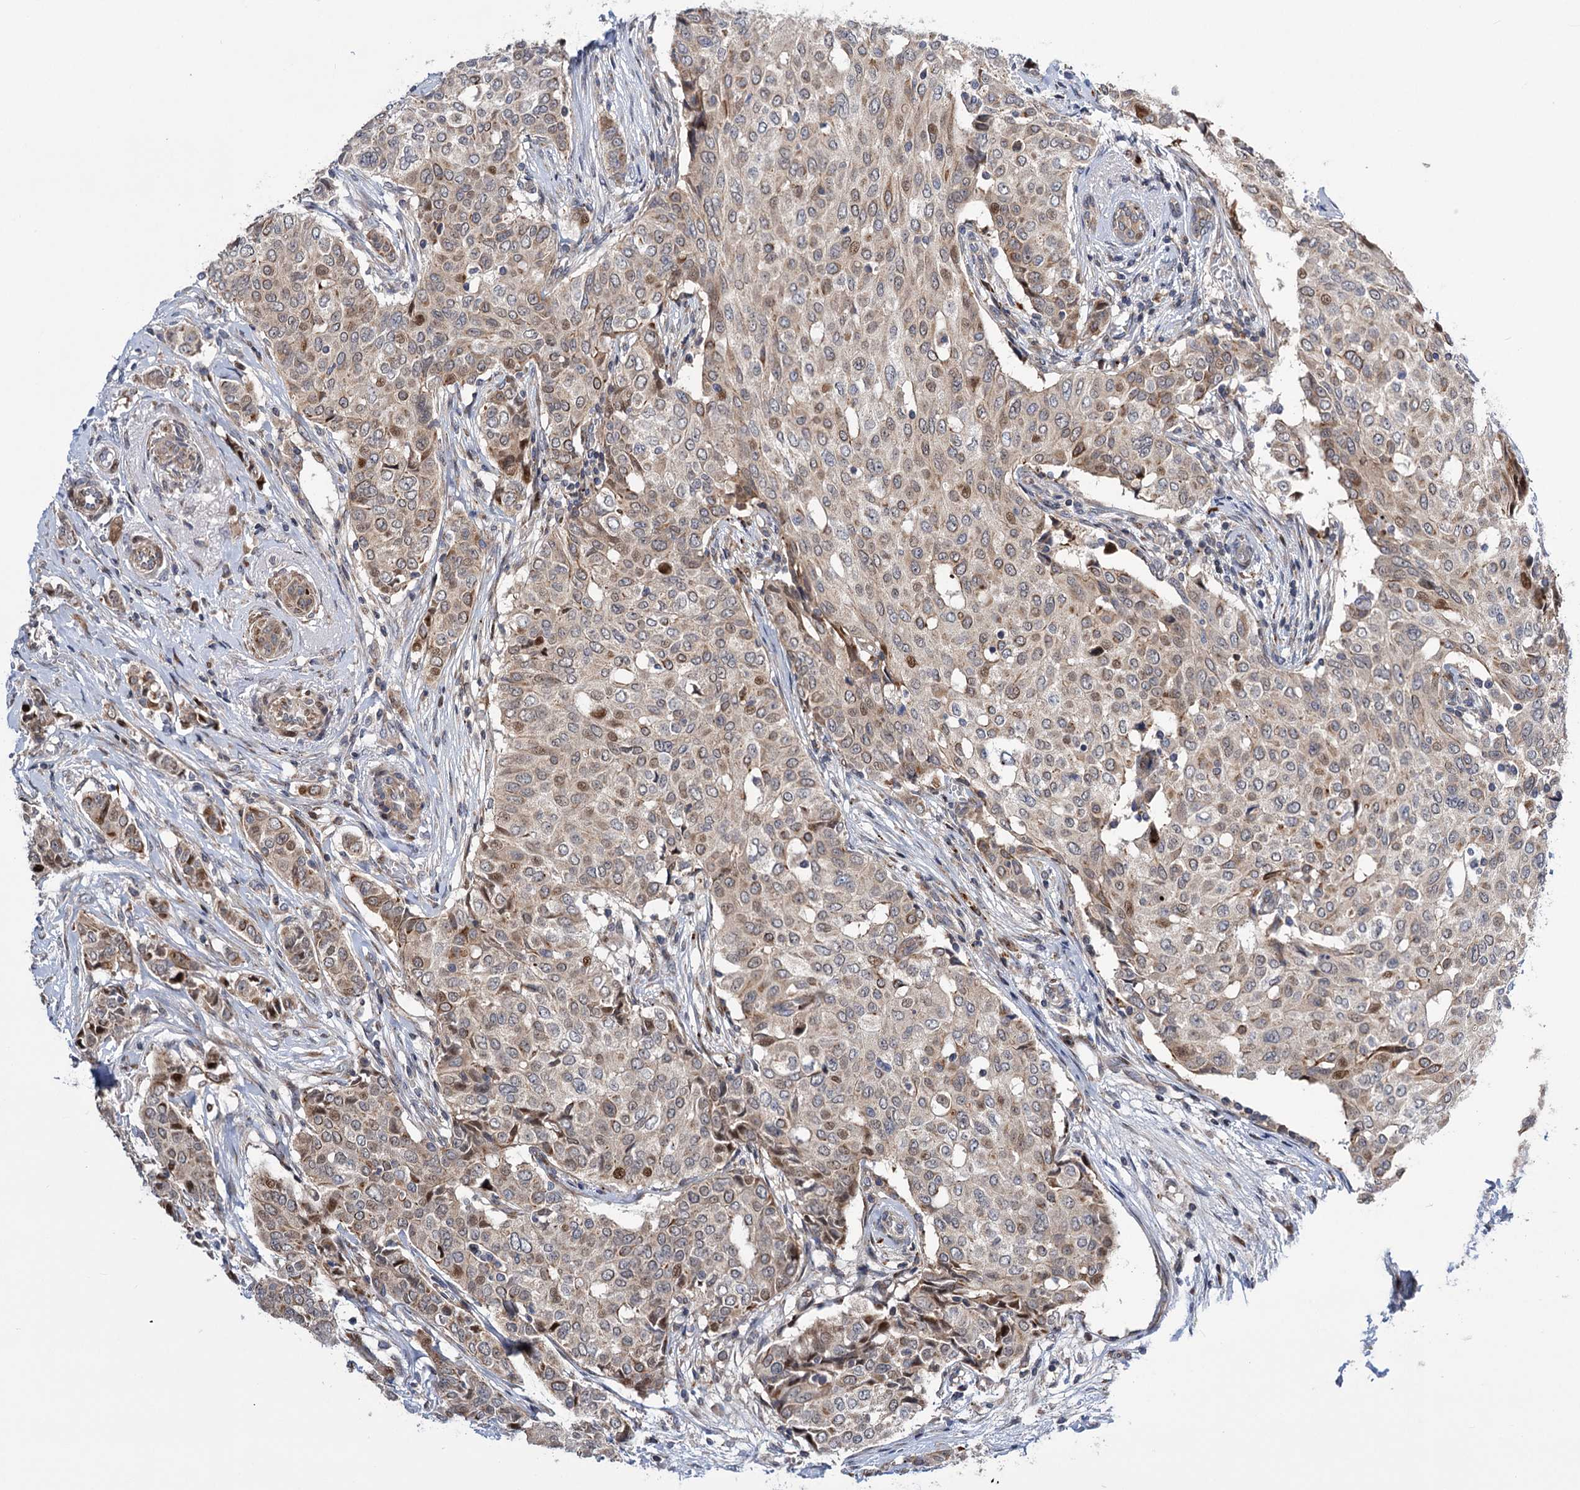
{"staining": {"intensity": "moderate", "quantity": "<25%", "location": "cytoplasmic/membranous,nuclear"}, "tissue": "breast cancer", "cell_type": "Tumor cells", "image_type": "cancer", "snomed": [{"axis": "morphology", "description": "Lobular carcinoma"}, {"axis": "topography", "description": "Breast"}], "caption": "A micrograph of human lobular carcinoma (breast) stained for a protein demonstrates moderate cytoplasmic/membranous and nuclear brown staining in tumor cells. The staining was performed using DAB, with brown indicating positive protein expression. Nuclei are stained blue with hematoxylin.", "gene": "UBR1", "patient": {"sex": "female", "age": 51}}